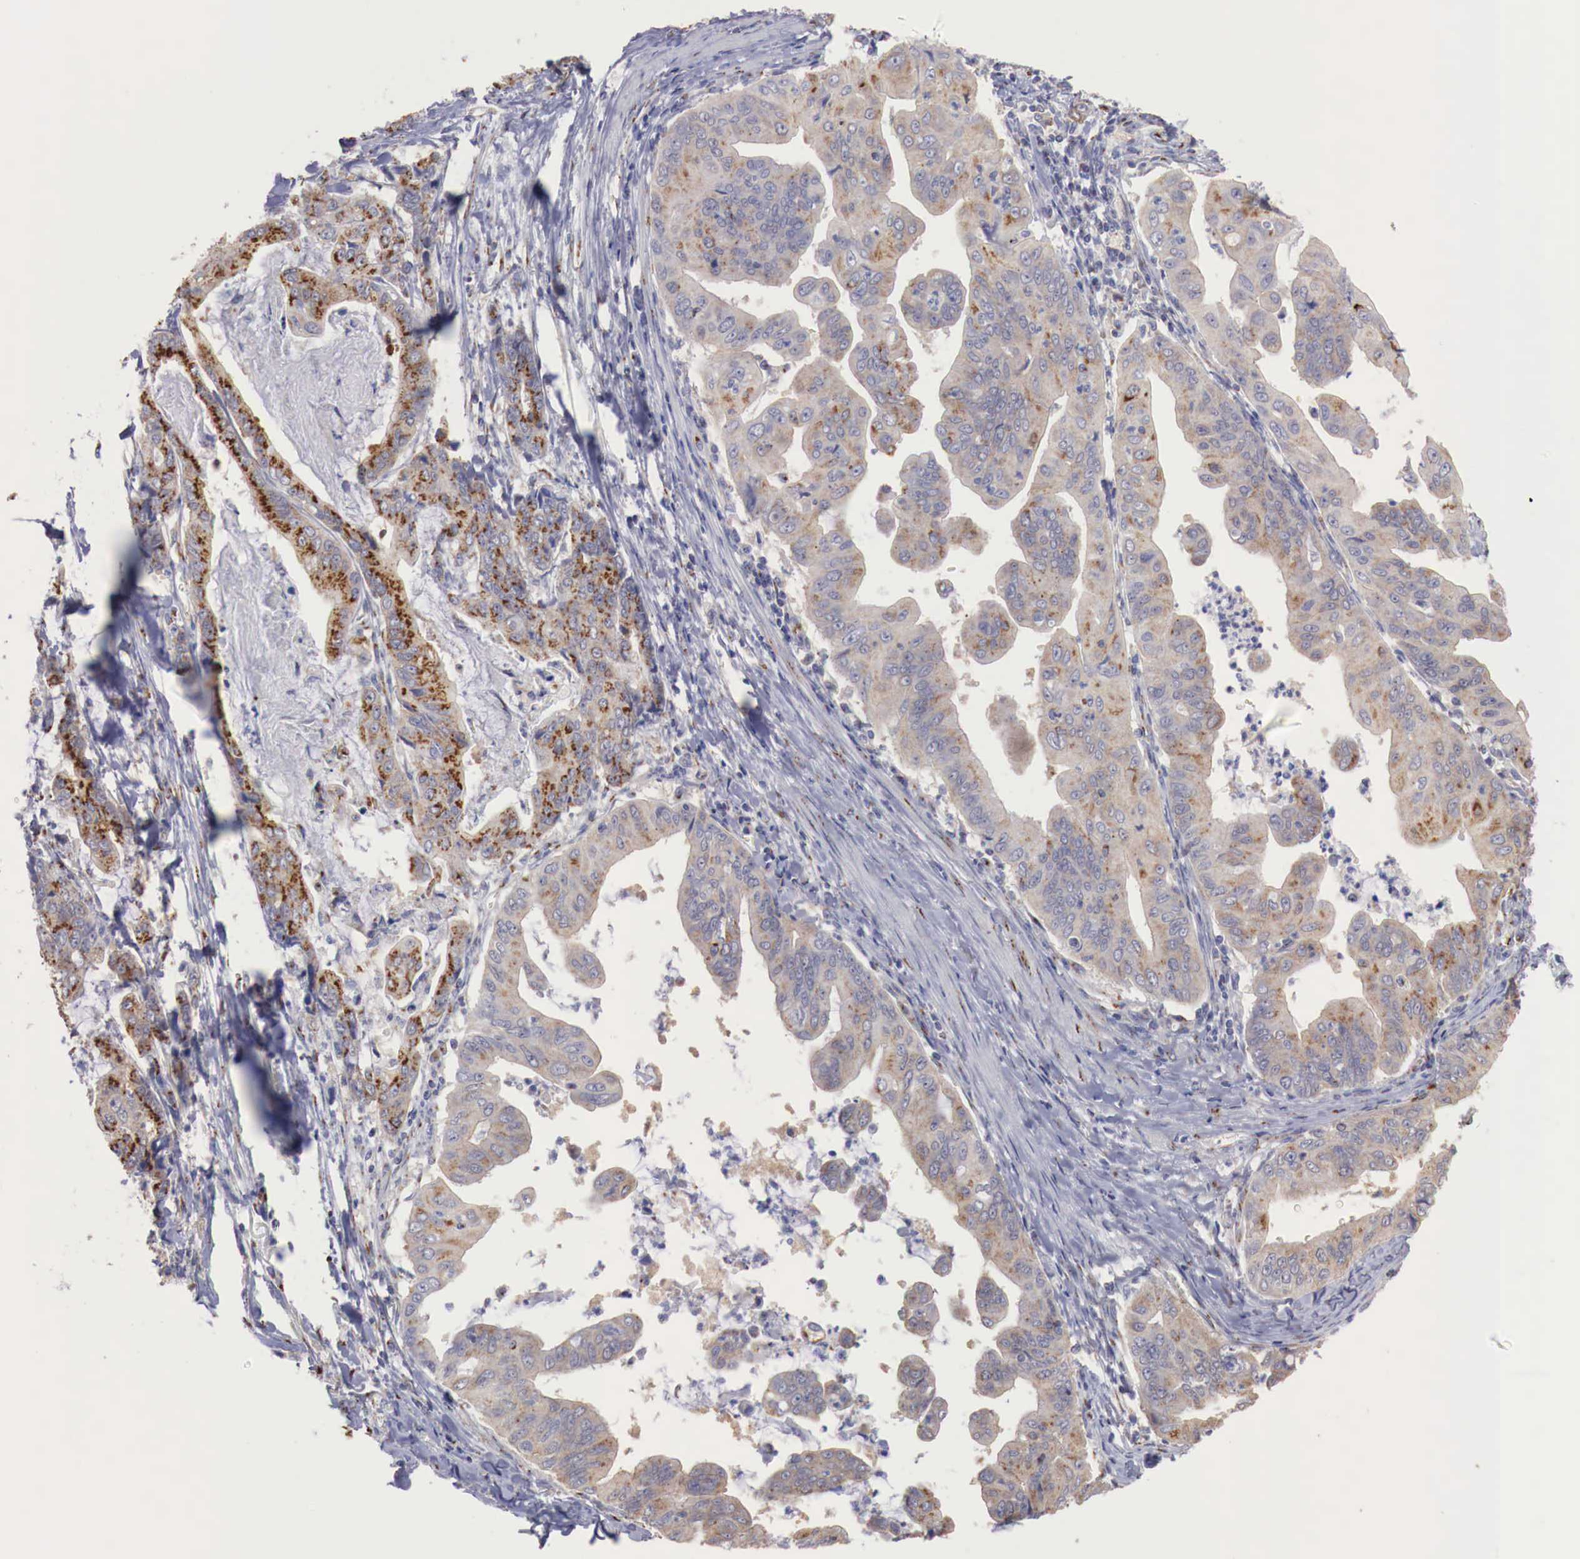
{"staining": {"intensity": "moderate", "quantity": ">75%", "location": "cytoplasmic/membranous"}, "tissue": "stomach cancer", "cell_type": "Tumor cells", "image_type": "cancer", "snomed": [{"axis": "morphology", "description": "Adenocarcinoma, NOS"}, {"axis": "topography", "description": "Stomach, upper"}], "caption": "Protein expression analysis of adenocarcinoma (stomach) demonstrates moderate cytoplasmic/membranous expression in about >75% of tumor cells. Using DAB (brown) and hematoxylin (blue) stains, captured at high magnification using brightfield microscopy.", "gene": "SYAP1", "patient": {"sex": "male", "age": 80}}